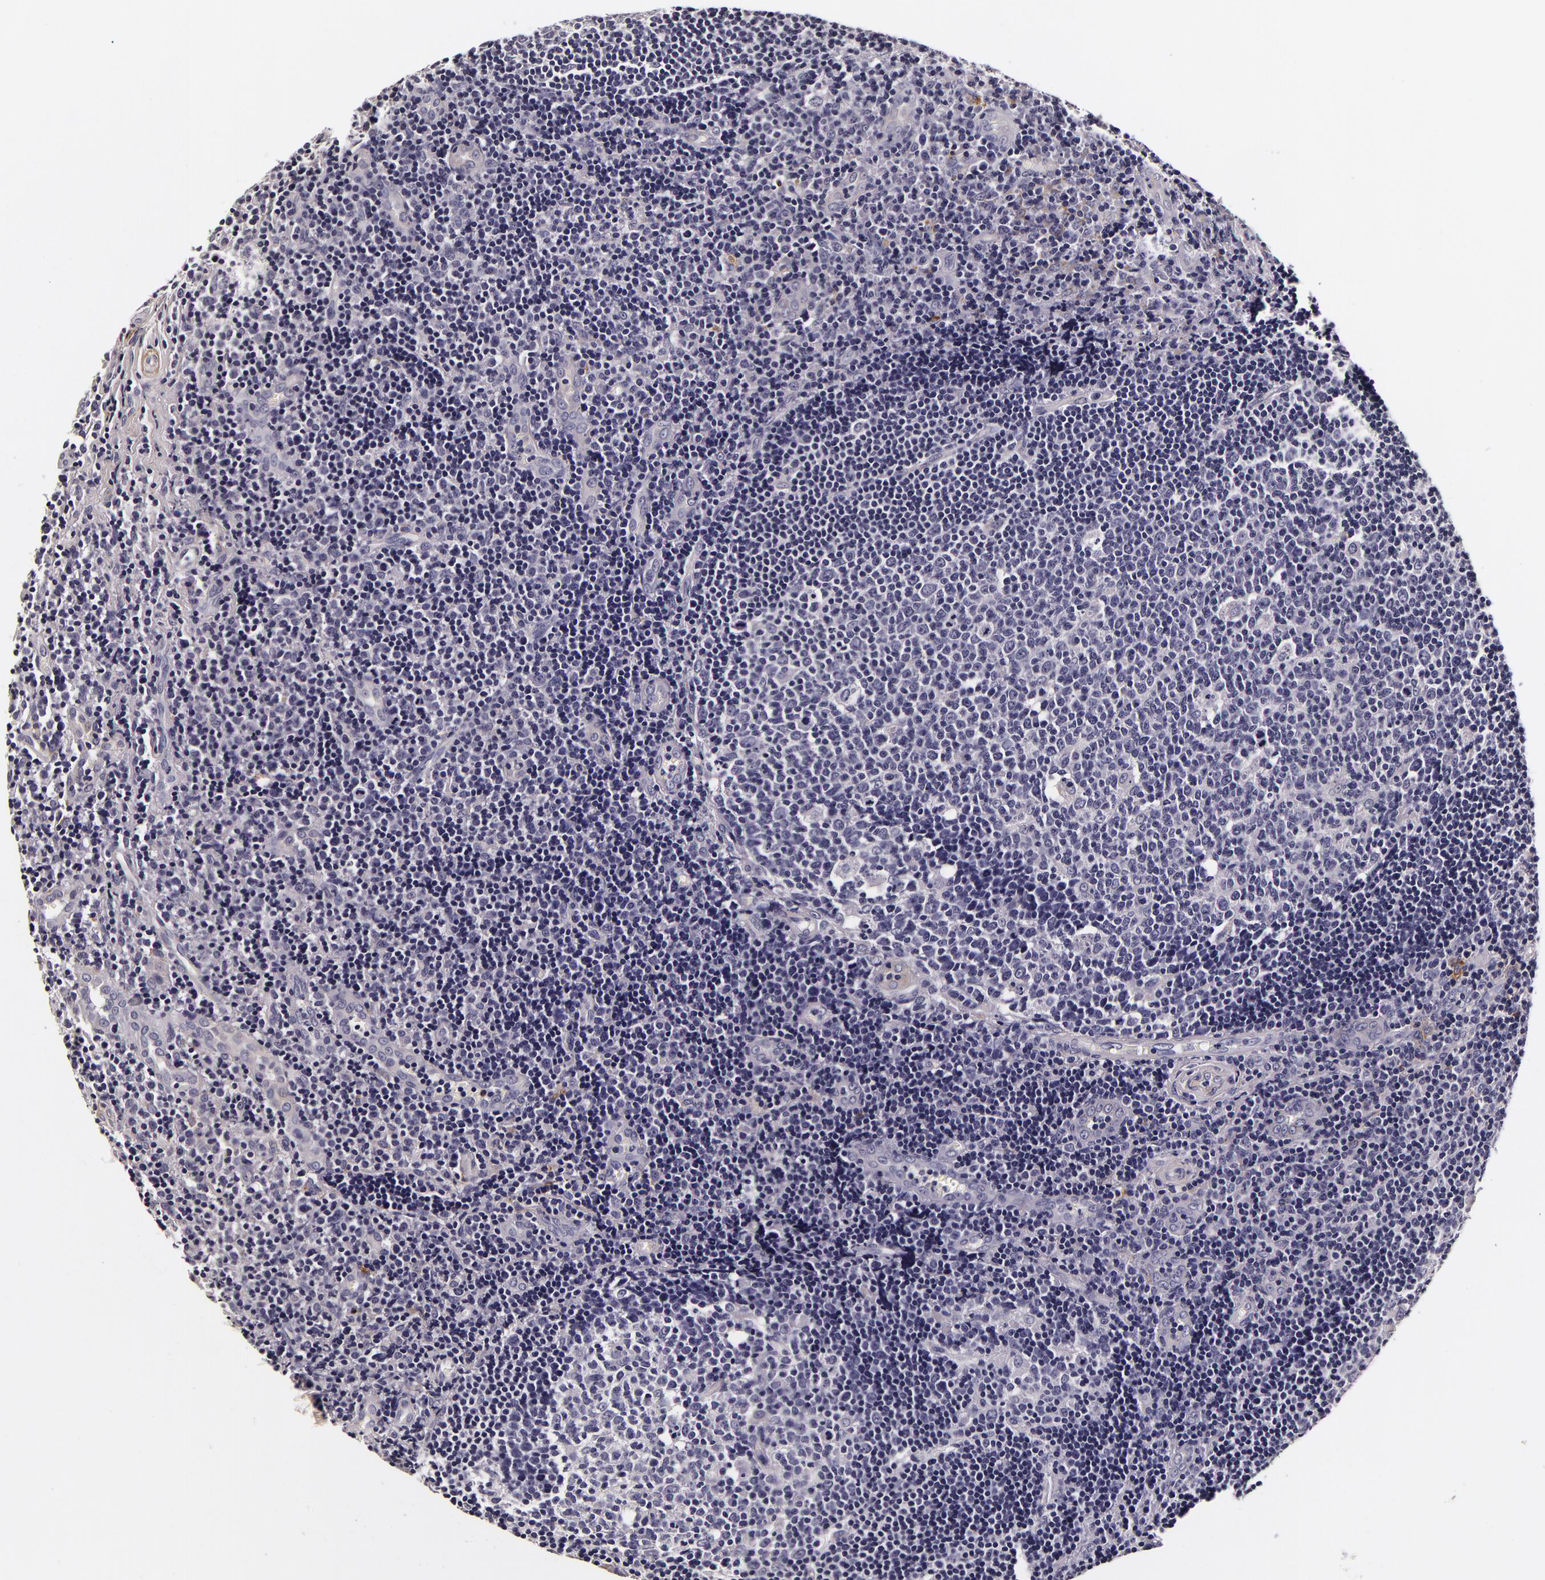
{"staining": {"intensity": "negative", "quantity": "none", "location": "none"}, "tissue": "tonsil", "cell_type": "Germinal center cells", "image_type": "normal", "snomed": [{"axis": "morphology", "description": "Normal tissue, NOS"}, {"axis": "topography", "description": "Tonsil"}], "caption": "Unremarkable tonsil was stained to show a protein in brown. There is no significant positivity in germinal center cells. (DAB immunohistochemistry with hematoxylin counter stain).", "gene": "LGALS3BP", "patient": {"sex": "female", "age": 41}}